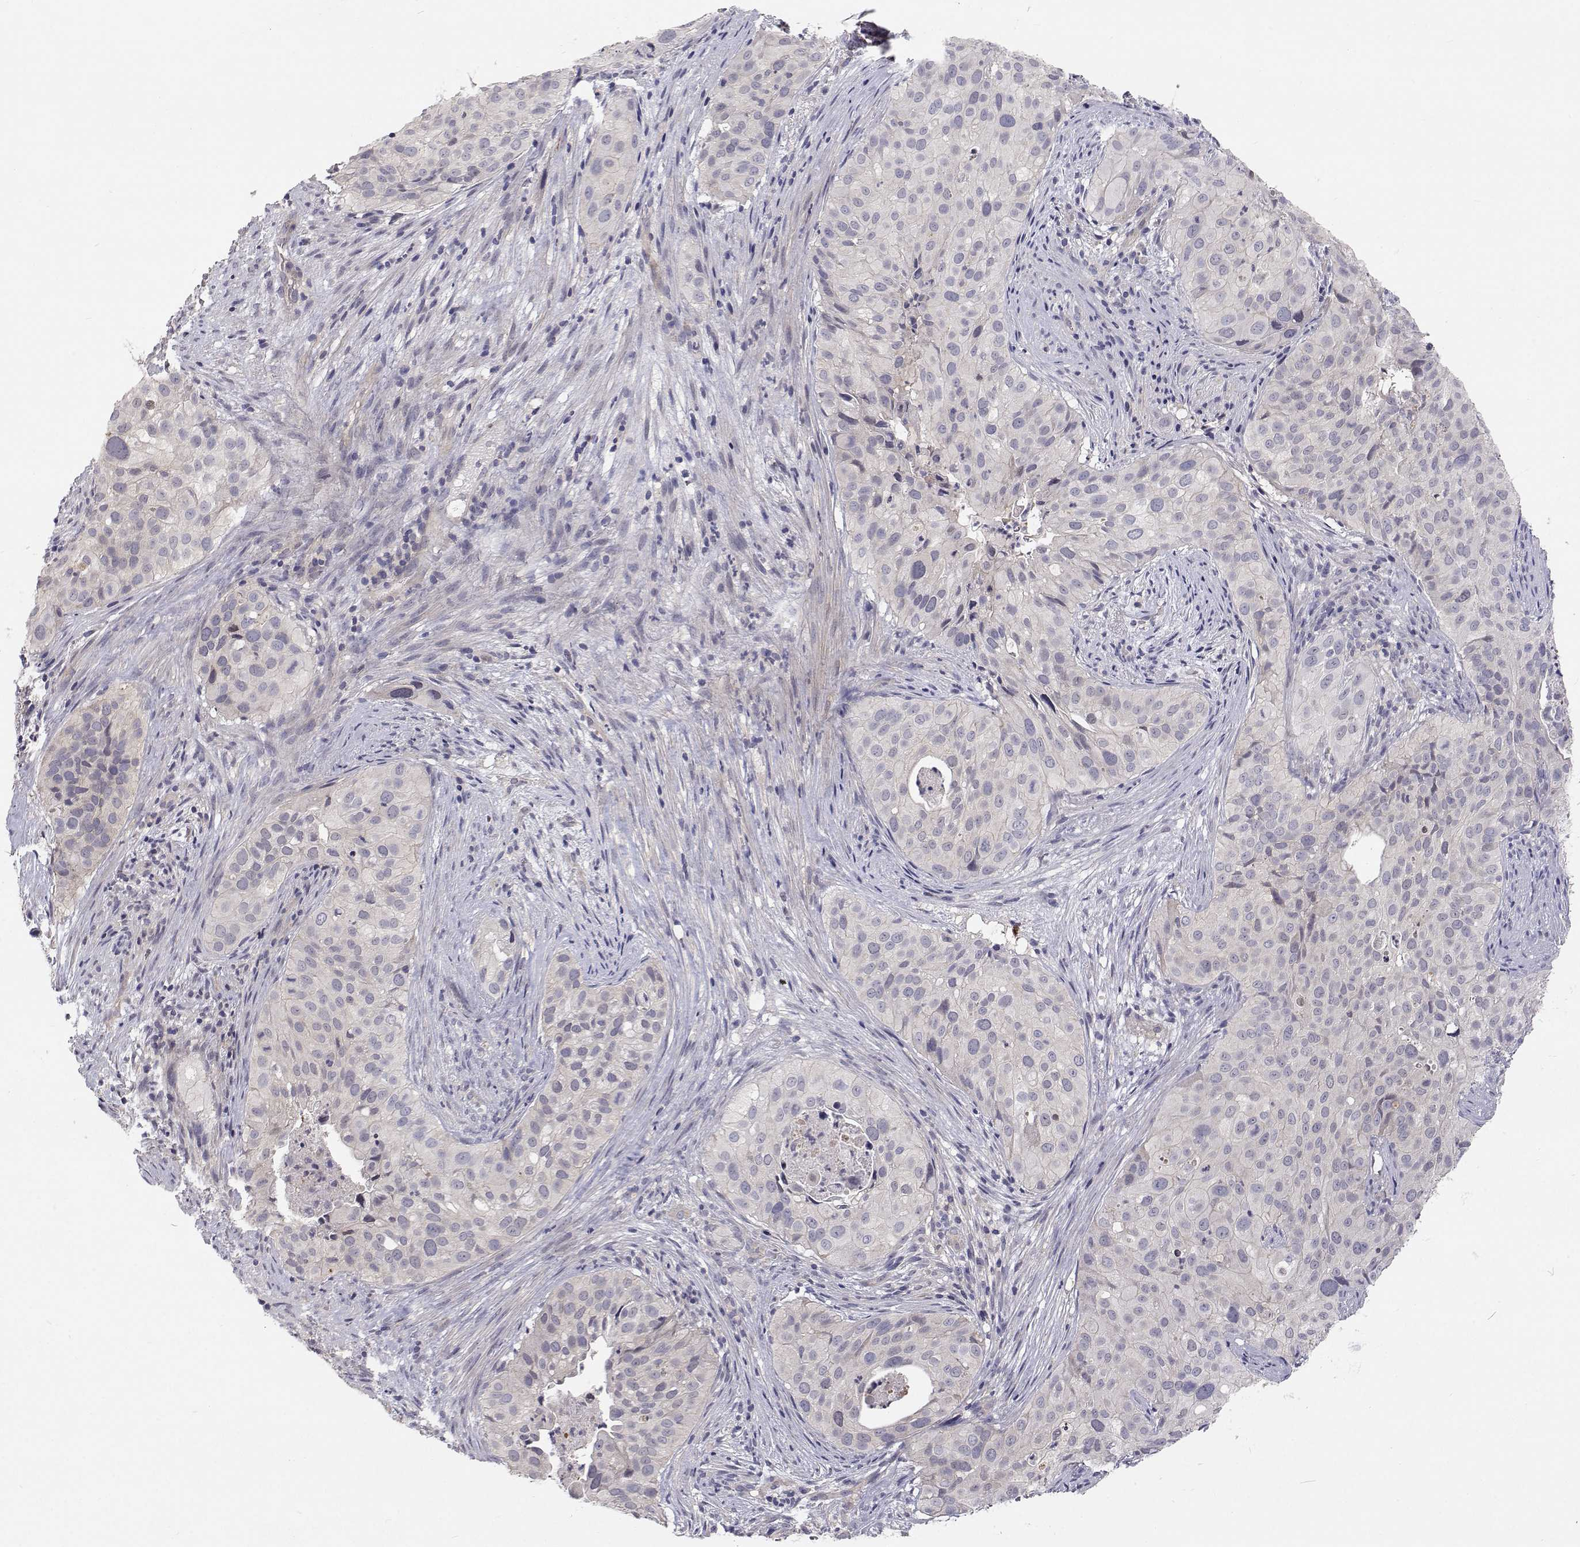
{"staining": {"intensity": "negative", "quantity": "none", "location": "none"}, "tissue": "cervical cancer", "cell_type": "Tumor cells", "image_type": "cancer", "snomed": [{"axis": "morphology", "description": "Squamous cell carcinoma, NOS"}, {"axis": "topography", "description": "Cervix"}], "caption": "There is no significant positivity in tumor cells of squamous cell carcinoma (cervical).", "gene": "MYPN", "patient": {"sex": "female", "age": 38}}